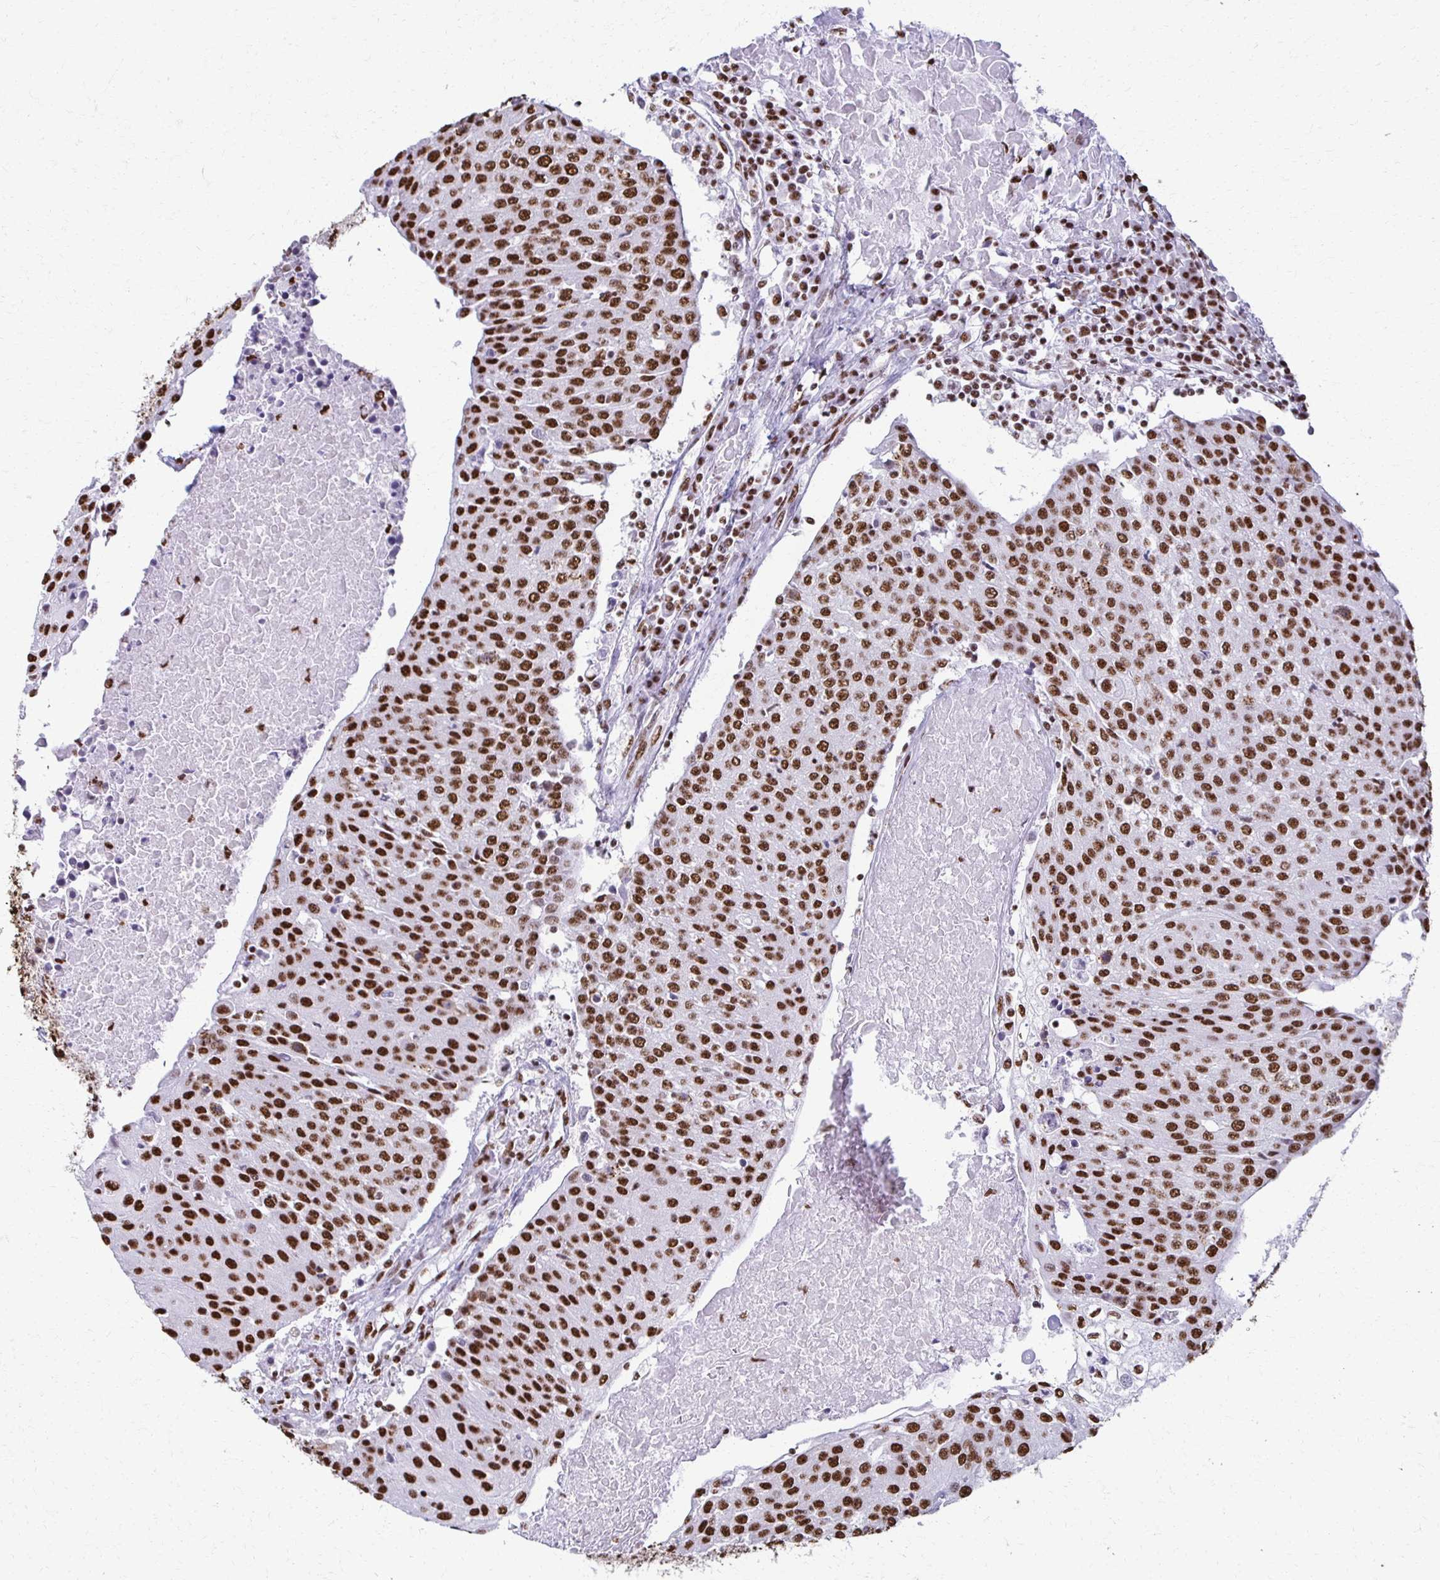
{"staining": {"intensity": "strong", "quantity": ">75%", "location": "nuclear"}, "tissue": "urothelial cancer", "cell_type": "Tumor cells", "image_type": "cancer", "snomed": [{"axis": "morphology", "description": "Urothelial carcinoma, High grade"}, {"axis": "topography", "description": "Urinary bladder"}], "caption": "Immunohistochemistry (IHC) of urothelial cancer shows high levels of strong nuclear staining in approximately >75% of tumor cells.", "gene": "NONO", "patient": {"sex": "female", "age": 85}}